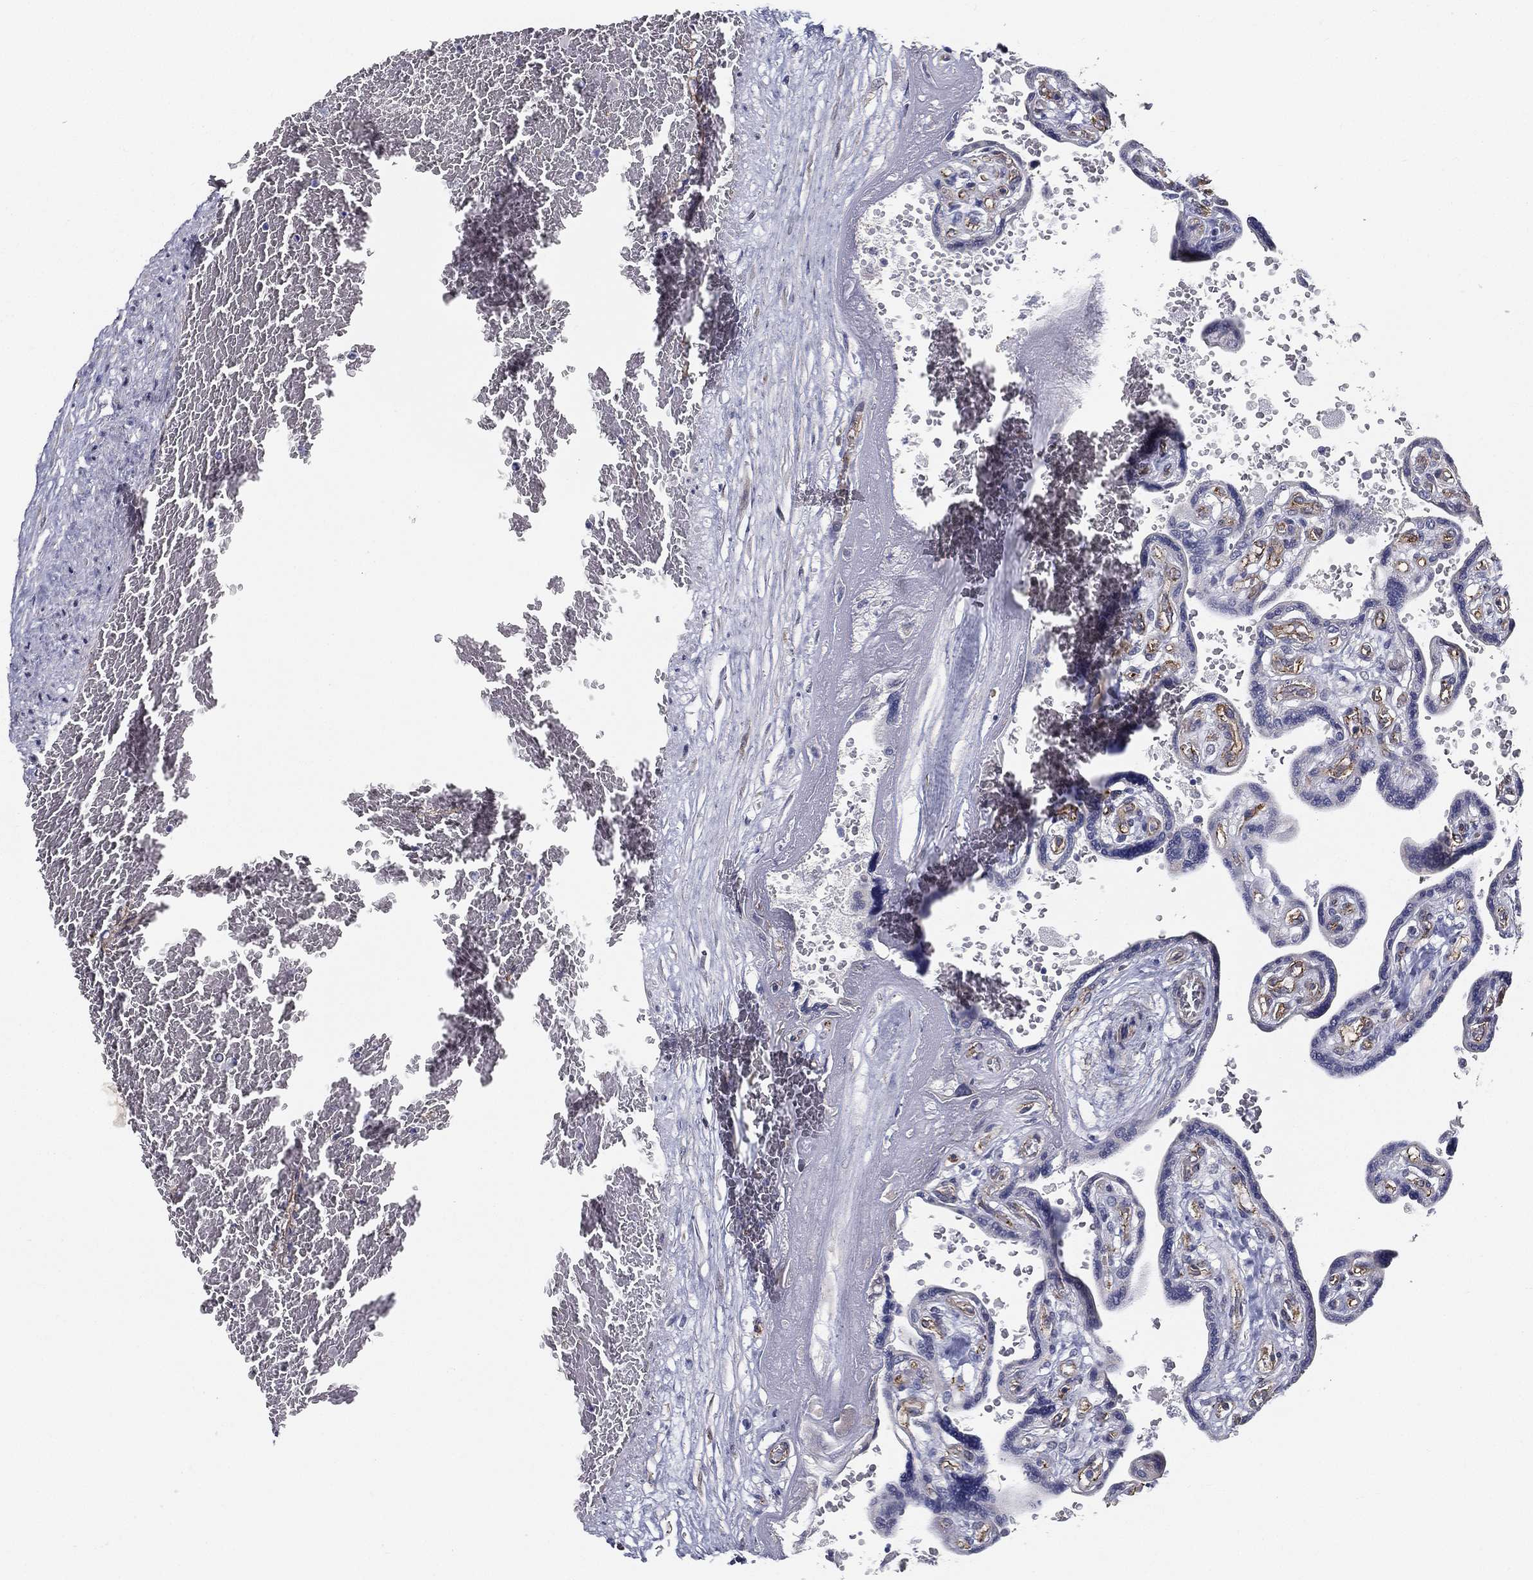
{"staining": {"intensity": "weak", "quantity": ">75%", "location": "cytoplasmic/membranous"}, "tissue": "placenta", "cell_type": "Decidual cells", "image_type": "normal", "snomed": [{"axis": "morphology", "description": "Normal tissue, NOS"}, {"axis": "topography", "description": "Placenta"}], "caption": "Weak cytoplasmic/membranous protein positivity is appreciated in about >75% of decidual cells in placenta. (DAB (3,3'-diaminobenzidine) IHC, brown staining for protein, blue staining for nuclei).", "gene": "LRRC56", "patient": {"sex": "female", "age": 32}}